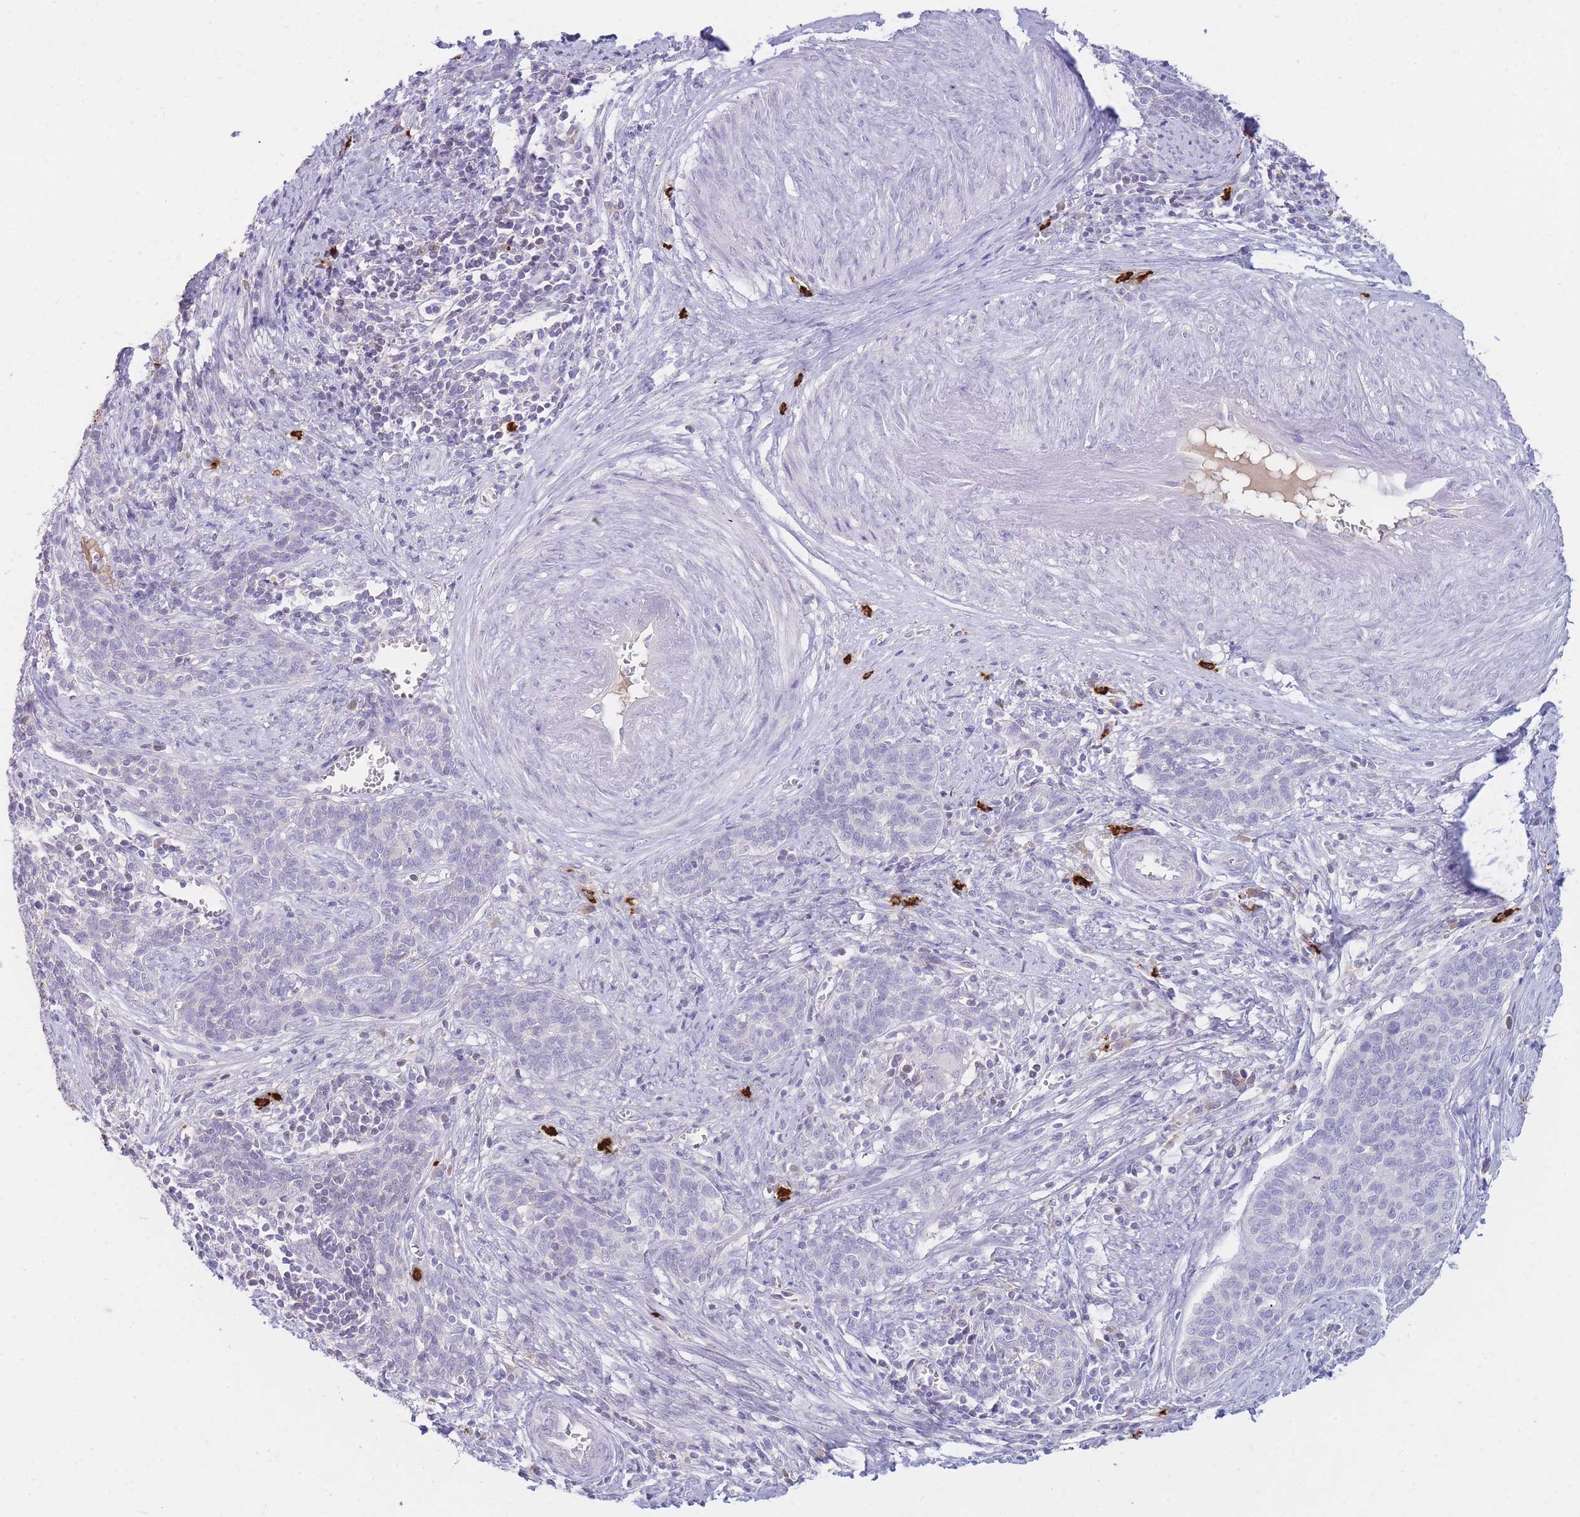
{"staining": {"intensity": "negative", "quantity": "none", "location": "none"}, "tissue": "cervical cancer", "cell_type": "Tumor cells", "image_type": "cancer", "snomed": [{"axis": "morphology", "description": "Squamous cell carcinoma, NOS"}, {"axis": "topography", "description": "Cervix"}], "caption": "The immunohistochemistry micrograph has no significant staining in tumor cells of cervical cancer (squamous cell carcinoma) tissue.", "gene": "TPSD1", "patient": {"sex": "female", "age": 39}}